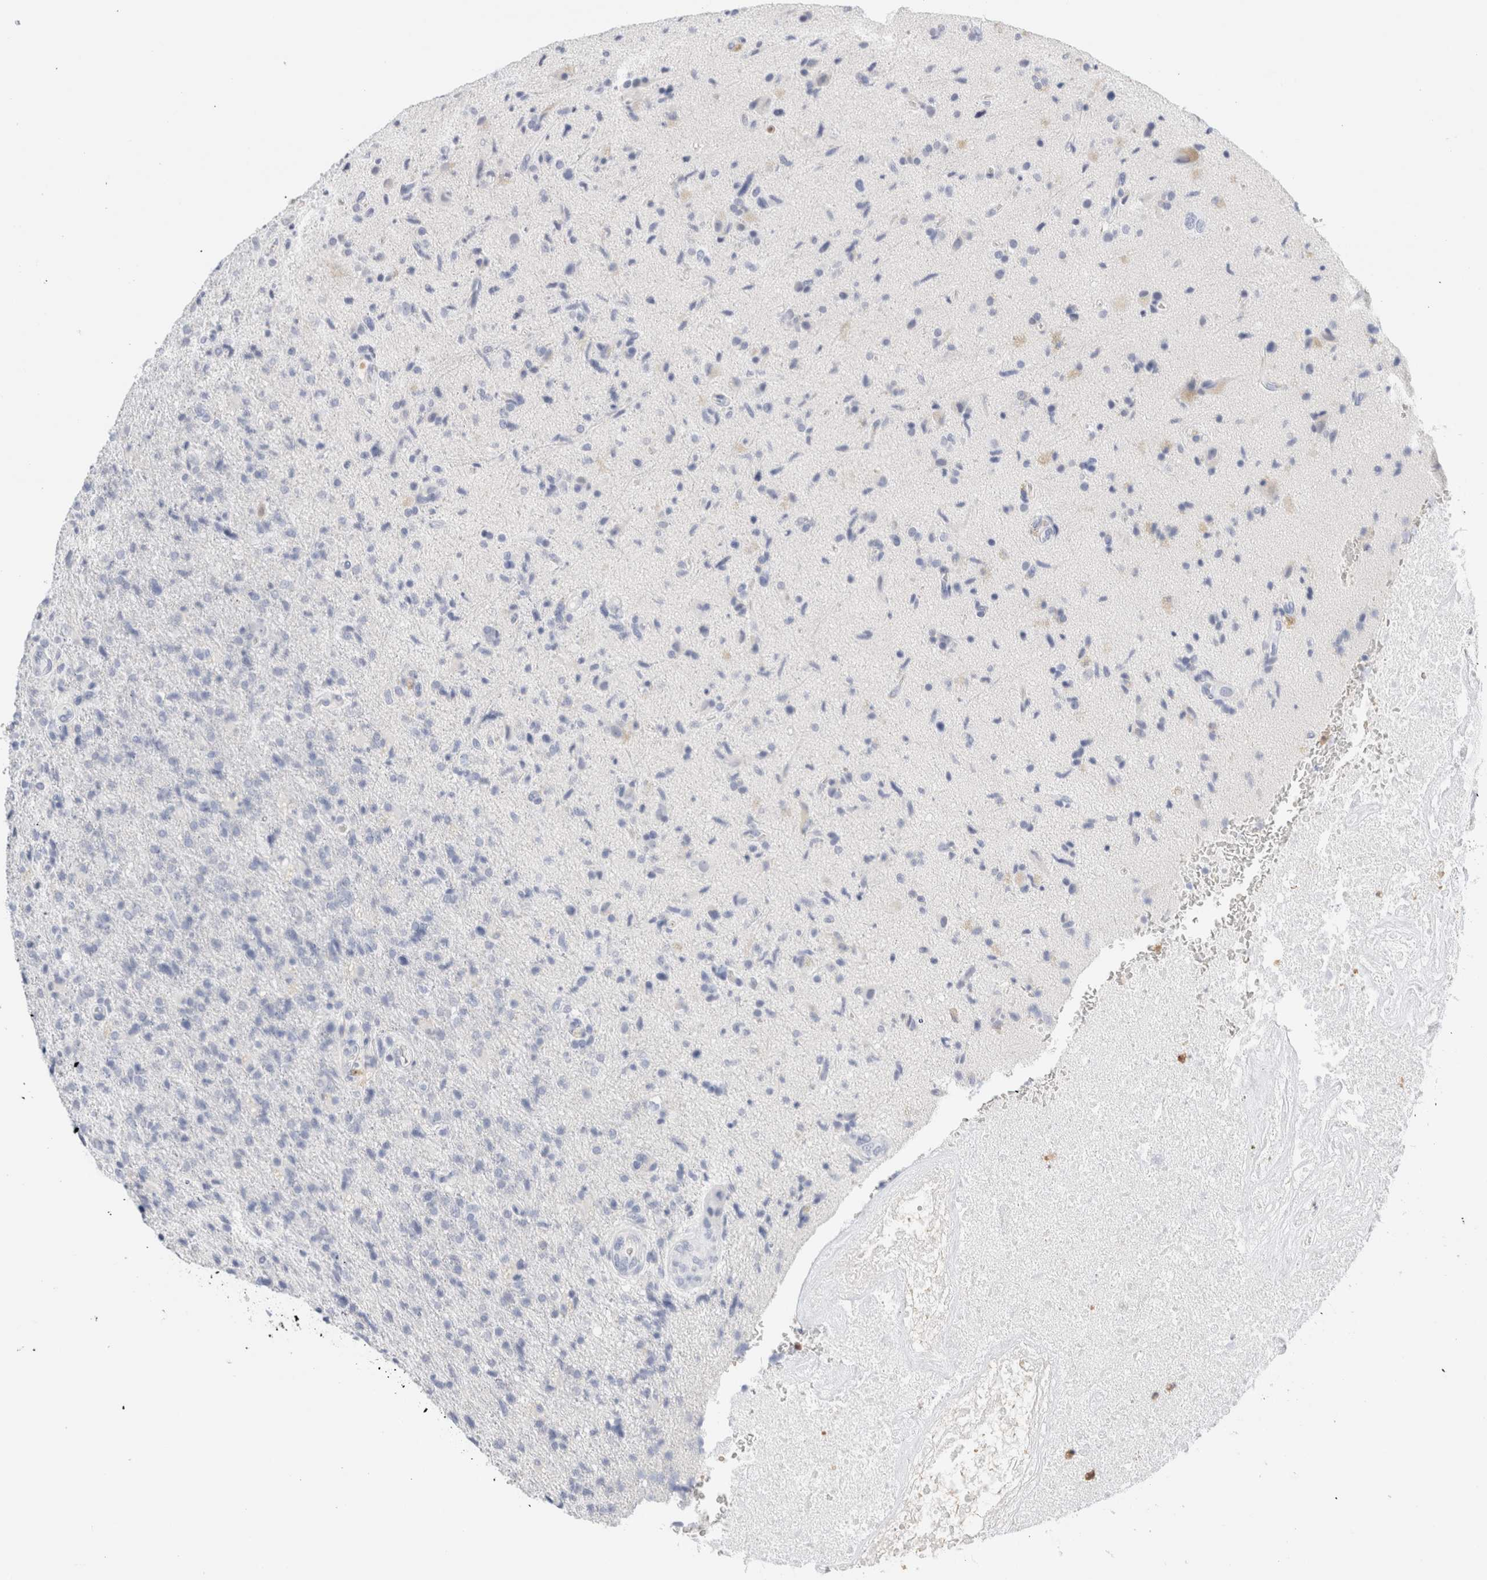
{"staining": {"intensity": "negative", "quantity": "none", "location": "none"}, "tissue": "glioma", "cell_type": "Tumor cells", "image_type": "cancer", "snomed": [{"axis": "morphology", "description": "Glioma, malignant, High grade"}, {"axis": "topography", "description": "Brain"}], "caption": "High power microscopy histopathology image of an immunohistochemistry photomicrograph of glioma, revealing no significant positivity in tumor cells.", "gene": "ARG1", "patient": {"sex": "male", "age": 72}}